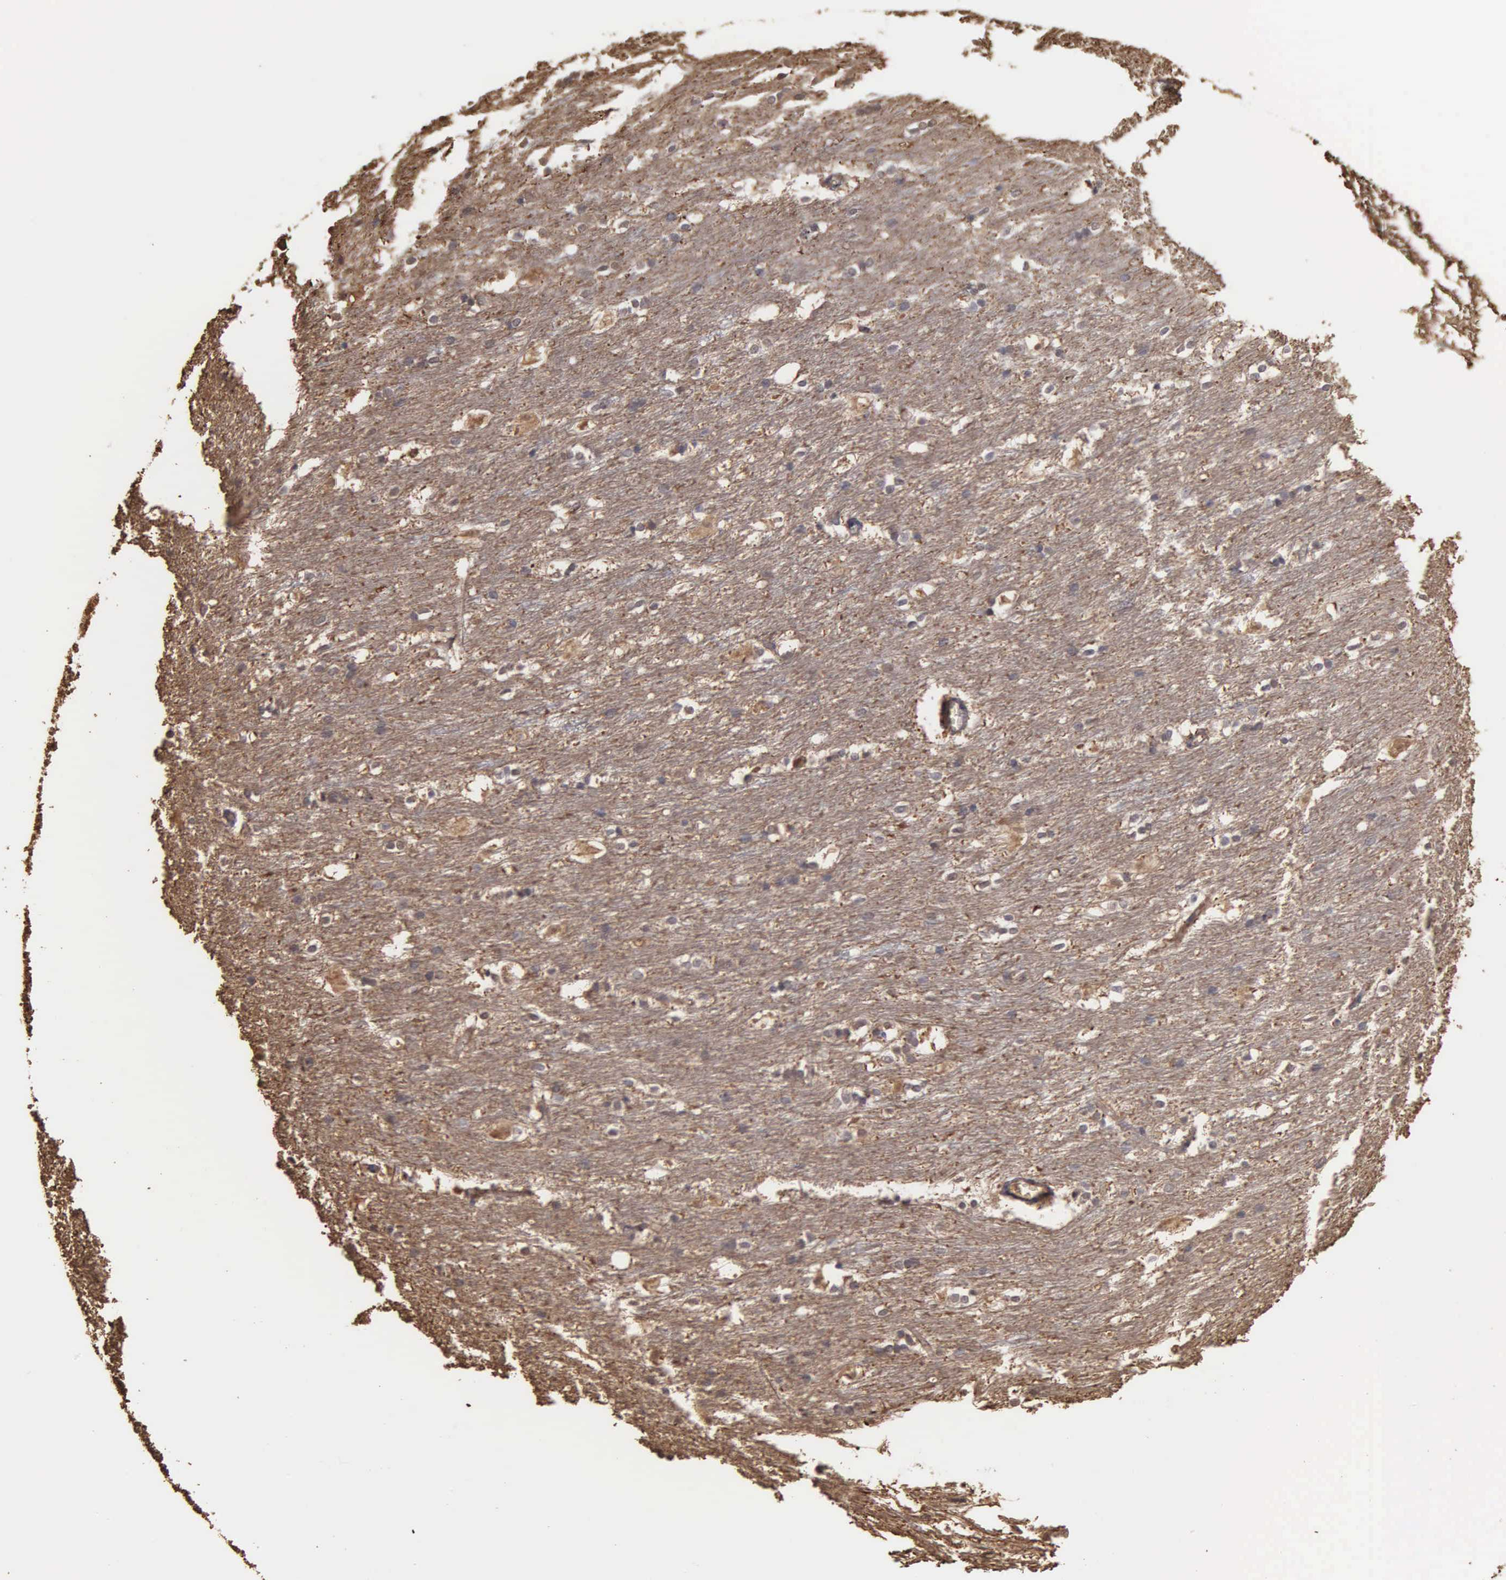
{"staining": {"intensity": "negative", "quantity": "none", "location": "none"}, "tissue": "caudate", "cell_type": "Glial cells", "image_type": "normal", "snomed": [{"axis": "morphology", "description": "Normal tissue, NOS"}, {"axis": "topography", "description": "Lateral ventricle wall"}], "caption": "Immunohistochemical staining of unremarkable caudate demonstrates no significant staining in glial cells. (DAB IHC with hematoxylin counter stain).", "gene": "ENO3", "patient": {"sex": "female", "age": 19}}